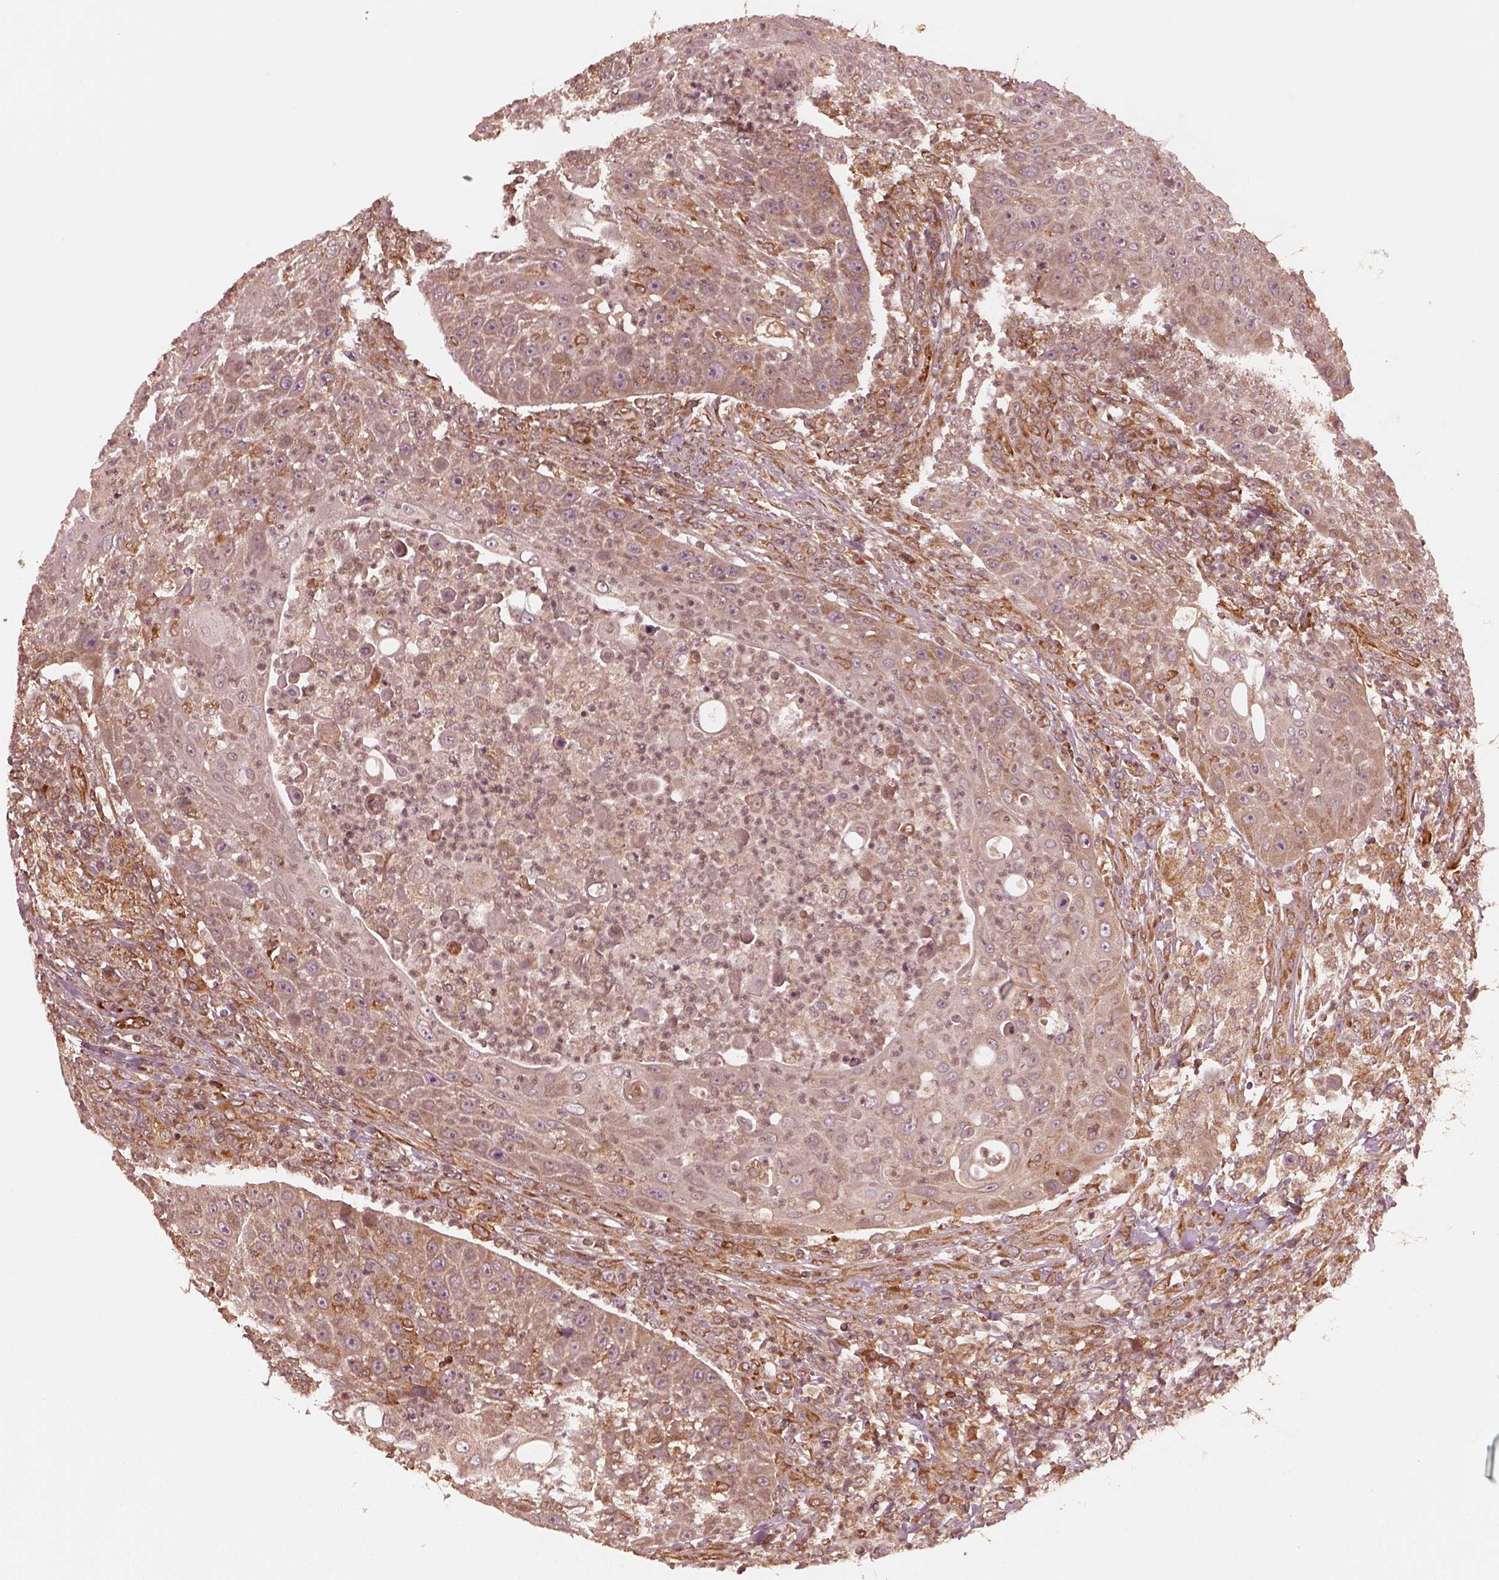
{"staining": {"intensity": "weak", "quantity": ">75%", "location": "cytoplasmic/membranous"}, "tissue": "head and neck cancer", "cell_type": "Tumor cells", "image_type": "cancer", "snomed": [{"axis": "morphology", "description": "Squamous cell carcinoma, NOS"}, {"axis": "topography", "description": "Head-Neck"}], "caption": "Head and neck cancer (squamous cell carcinoma) tissue reveals weak cytoplasmic/membranous staining in approximately >75% of tumor cells, visualized by immunohistochemistry. The protein is shown in brown color, while the nuclei are stained blue.", "gene": "AGPAT1", "patient": {"sex": "male", "age": 69}}